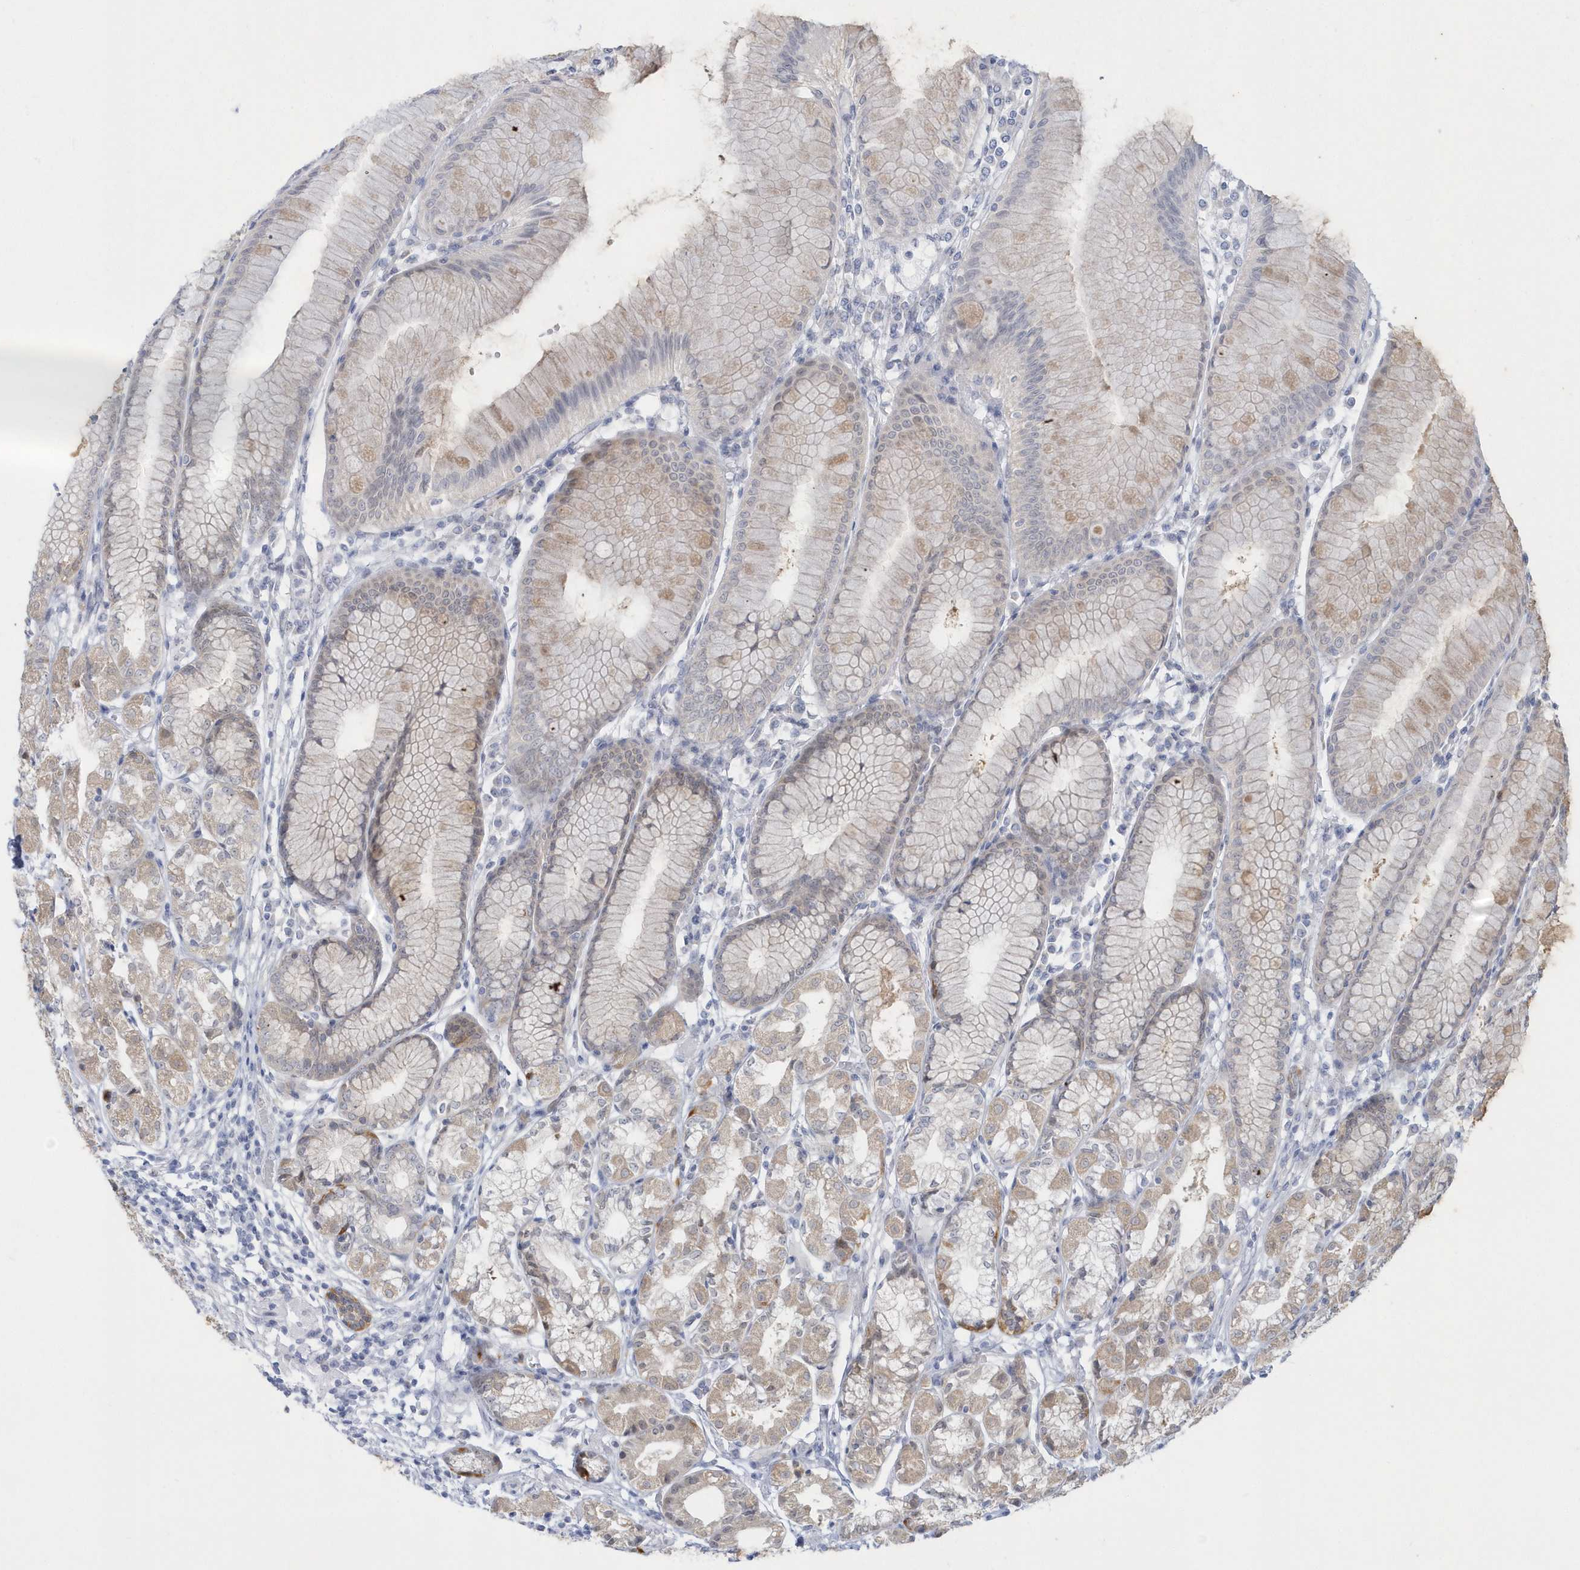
{"staining": {"intensity": "weak", "quantity": "25%-75%", "location": "cytoplasmic/membranous"}, "tissue": "stomach", "cell_type": "Glandular cells", "image_type": "normal", "snomed": [{"axis": "morphology", "description": "Normal tissue, NOS"}, {"axis": "topography", "description": "Stomach"}], "caption": "The image reveals immunohistochemical staining of unremarkable stomach. There is weak cytoplasmic/membranous positivity is seen in about 25%-75% of glandular cells.", "gene": "PCBD1", "patient": {"sex": "female", "age": 57}}